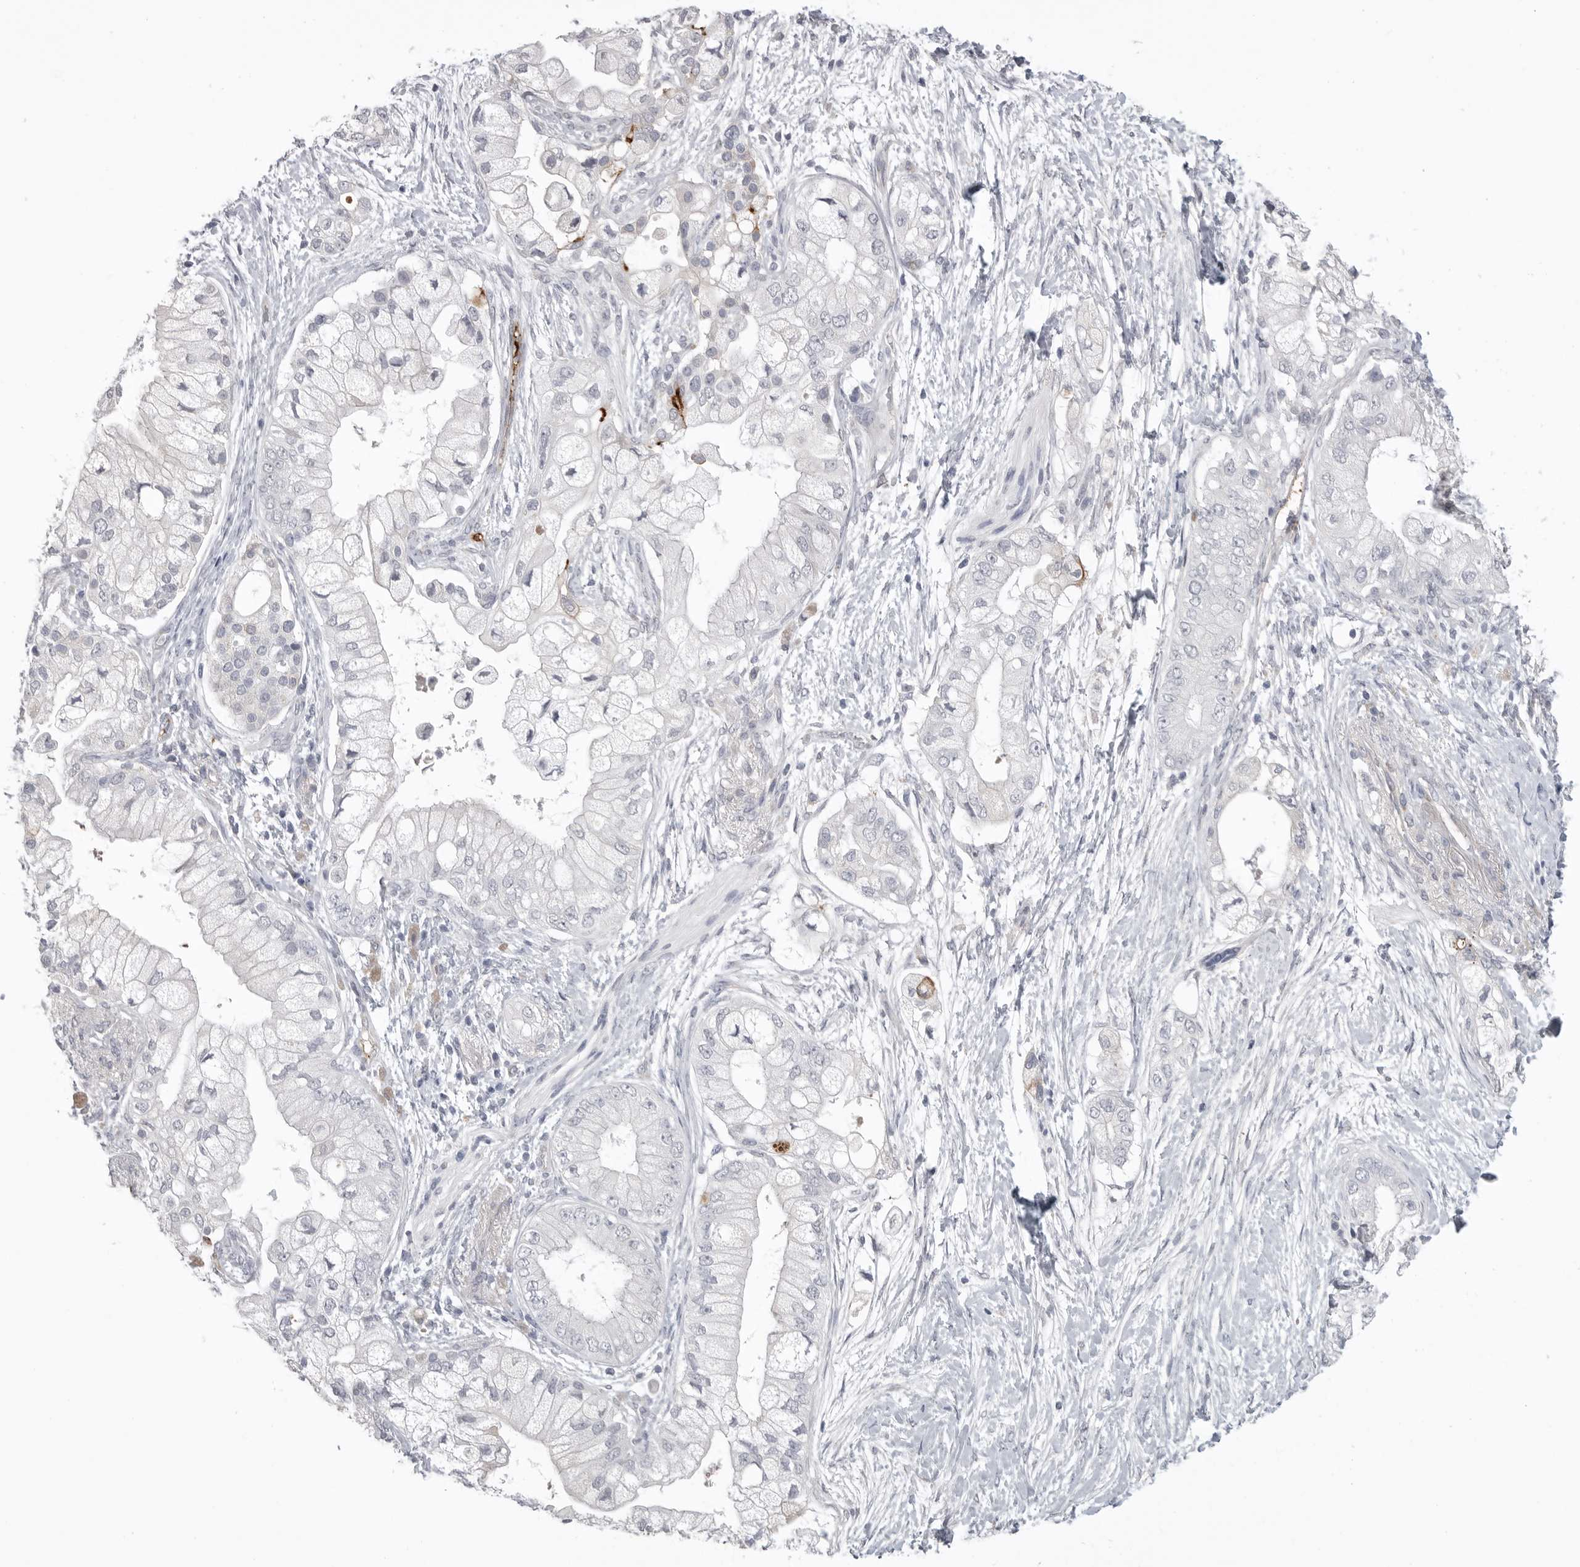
{"staining": {"intensity": "negative", "quantity": "none", "location": "none"}, "tissue": "pancreatic cancer", "cell_type": "Tumor cells", "image_type": "cancer", "snomed": [{"axis": "morphology", "description": "Adenocarcinoma, NOS"}, {"axis": "topography", "description": "Pancreas"}], "caption": "DAB immunohistochemical staining of pancreatic cancer (adenocarcinoma) reveals no significant expression in tumor cells. (Stains: DAB (3,3'-diaminobenzidine) IHC with hematoxylin counter stain, Microscopy: brightfield microscopy at high magnification).", "gene": "SERPING1", "patient": {"sex": "male", "age": 53}}